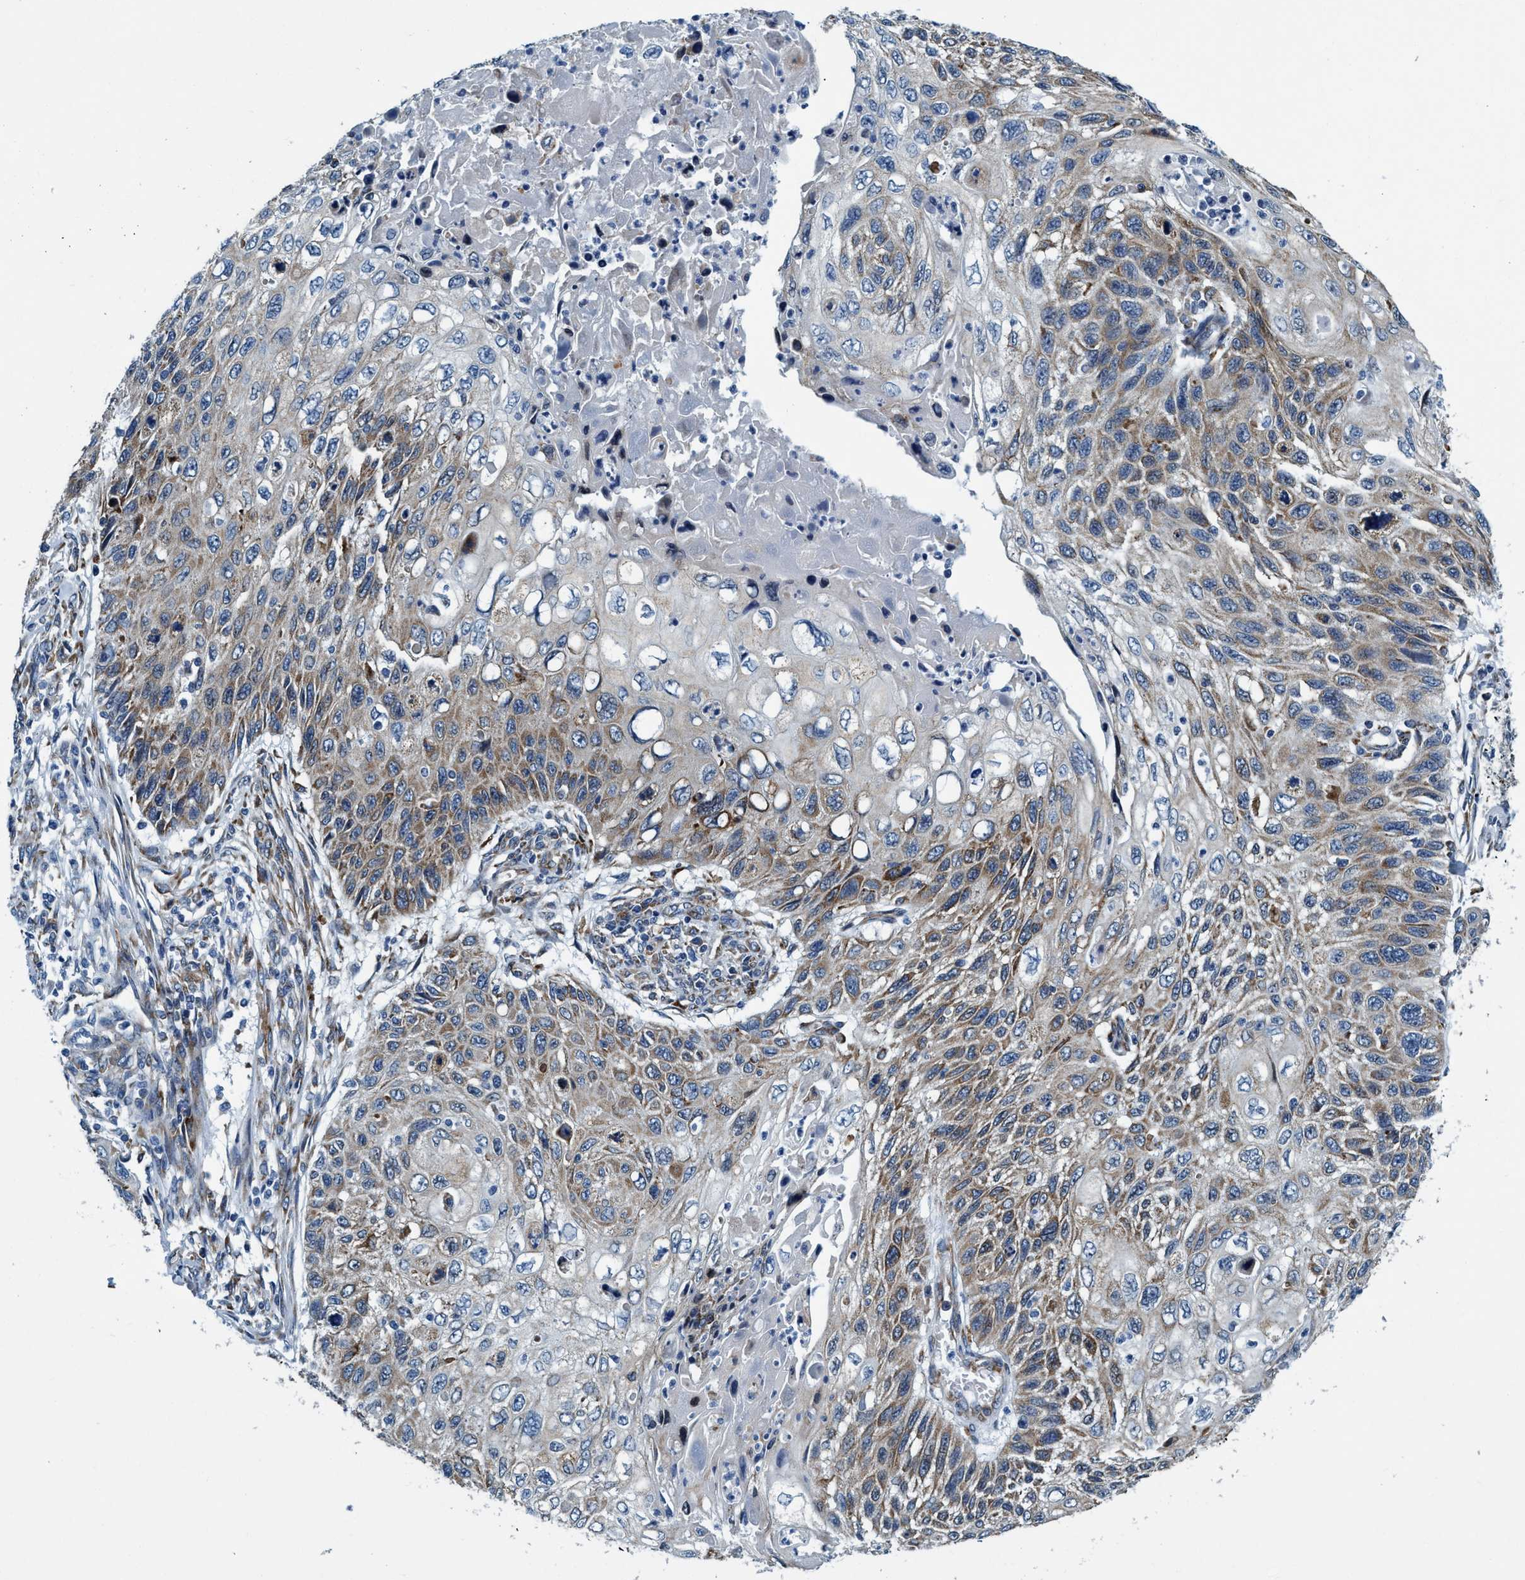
{"staining": {"intensity": "moderate", "quantity": "25%-75%", "location": "cytoplasmic/membranous"}, "tissue": "cervical cancer", "cell_type": "Tumor cells", "image_type": "cancer", "snomed": [{"axis": "morphology", "description": "Squamous cell carcinoma, NOS"}, {"axis": "topography", "description": "Cervix"}], "caption": "Immunohistochemistry staining of cervical cancer, which shows medium levels of moderate cytoplasmic/membranous staining in approximately 25%-75% of tumor cells indicating moderate cytoplasmic/membranous protein staining. The staining was performed using DAB (3,3'-diaminobenzidine) (brown) for protein detection and nuclei were counterstained in hematoxylin (blue).", "gene": "ARMC9", "patient": {"sex": "female", "age": 70}}